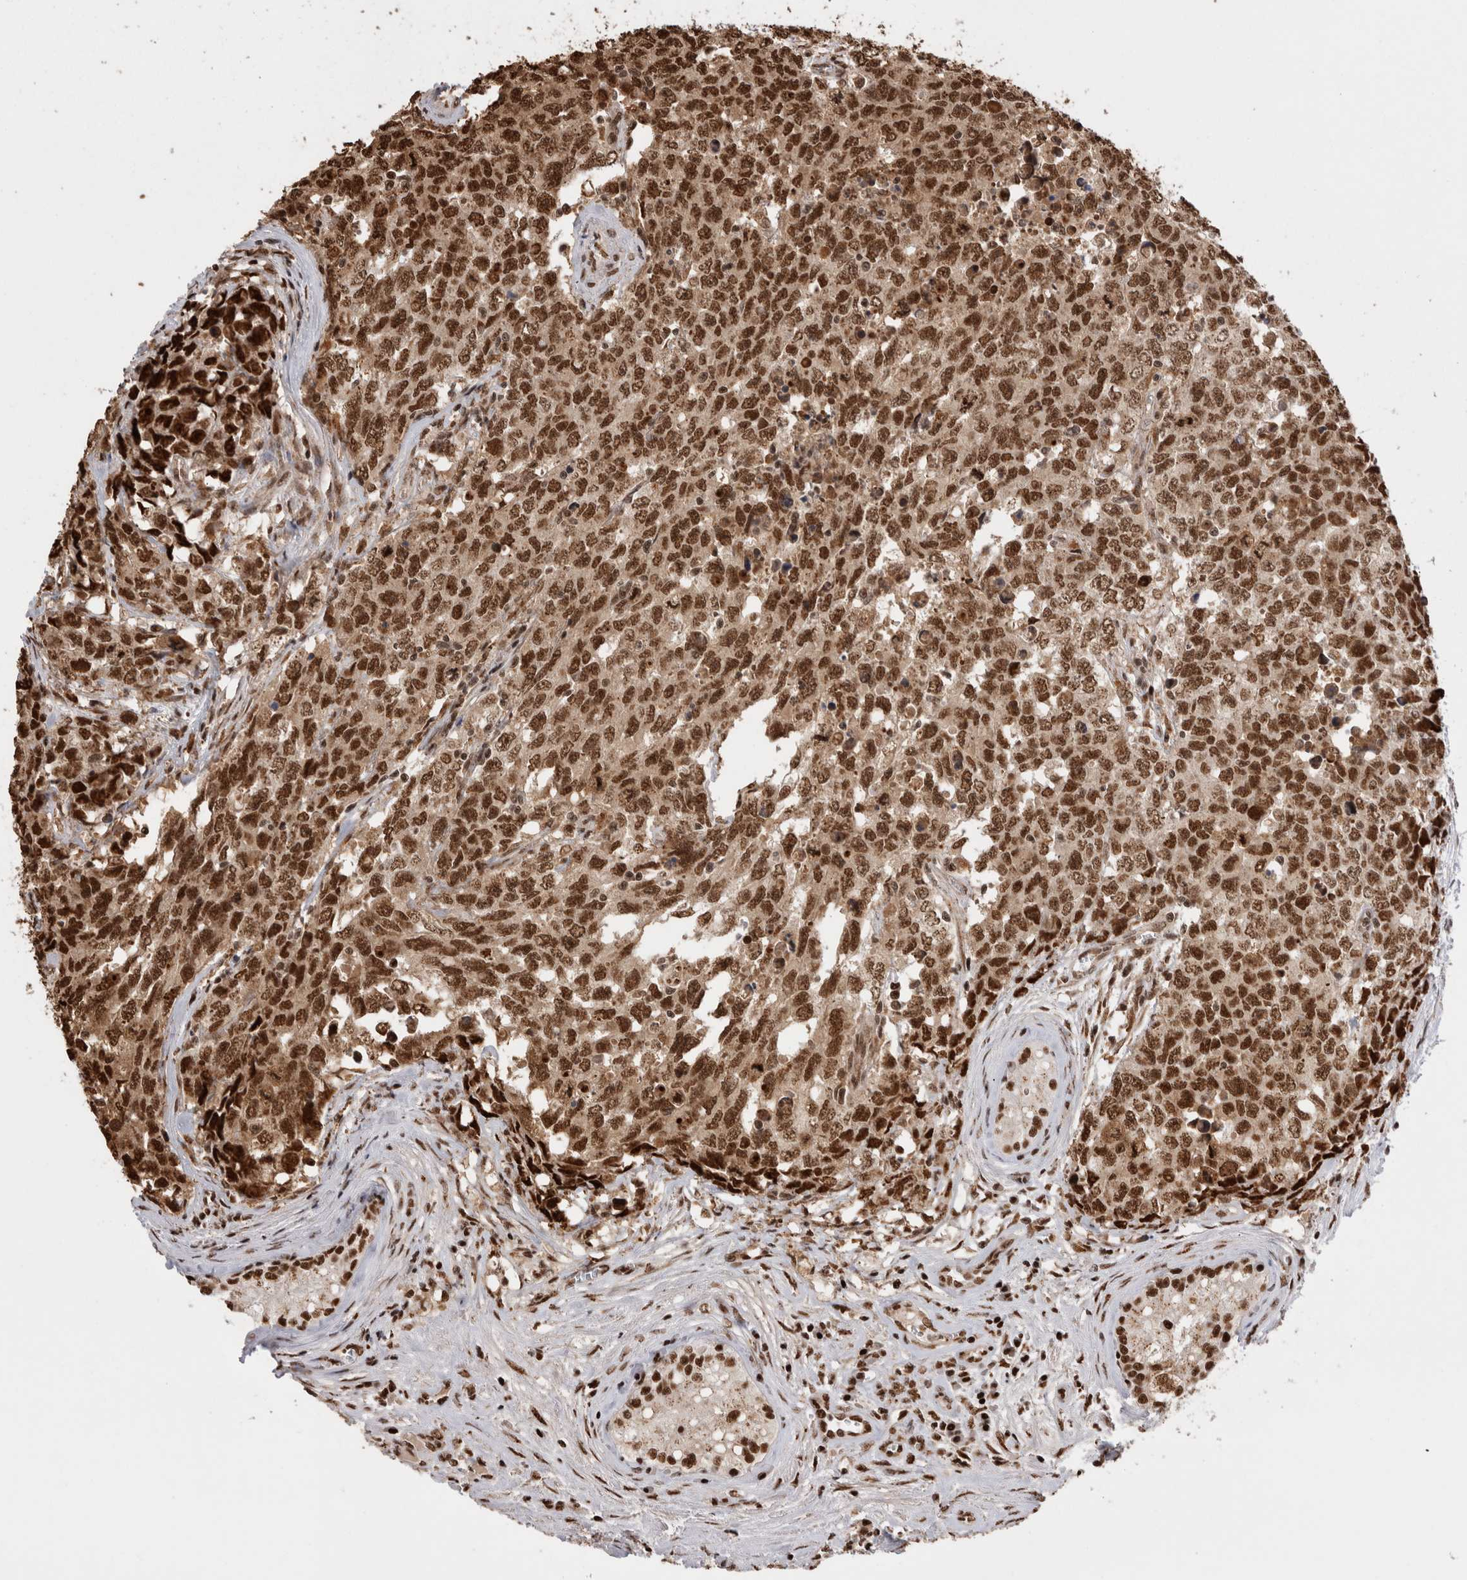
{"staining": {"intensity": "strong", "quantity": ">75%", "location": "nuclear"}, "tissue": "testis cancer", "cell_type": "Tumor cells", "image_type": "cancer", "snomed": [{"axis": "morphology", "description": "Carcinoma, Embryonal, NOS"}, {"axis": "topography", "description": "Testis"}], "caption": "Protein expression analysis of testis cancer (embryonal carcinoma) shows strong nuclear expression in approximately >75% of tumor cells.", "gene": "EYA2", "patient": {"sex": "male", "age": 28}}